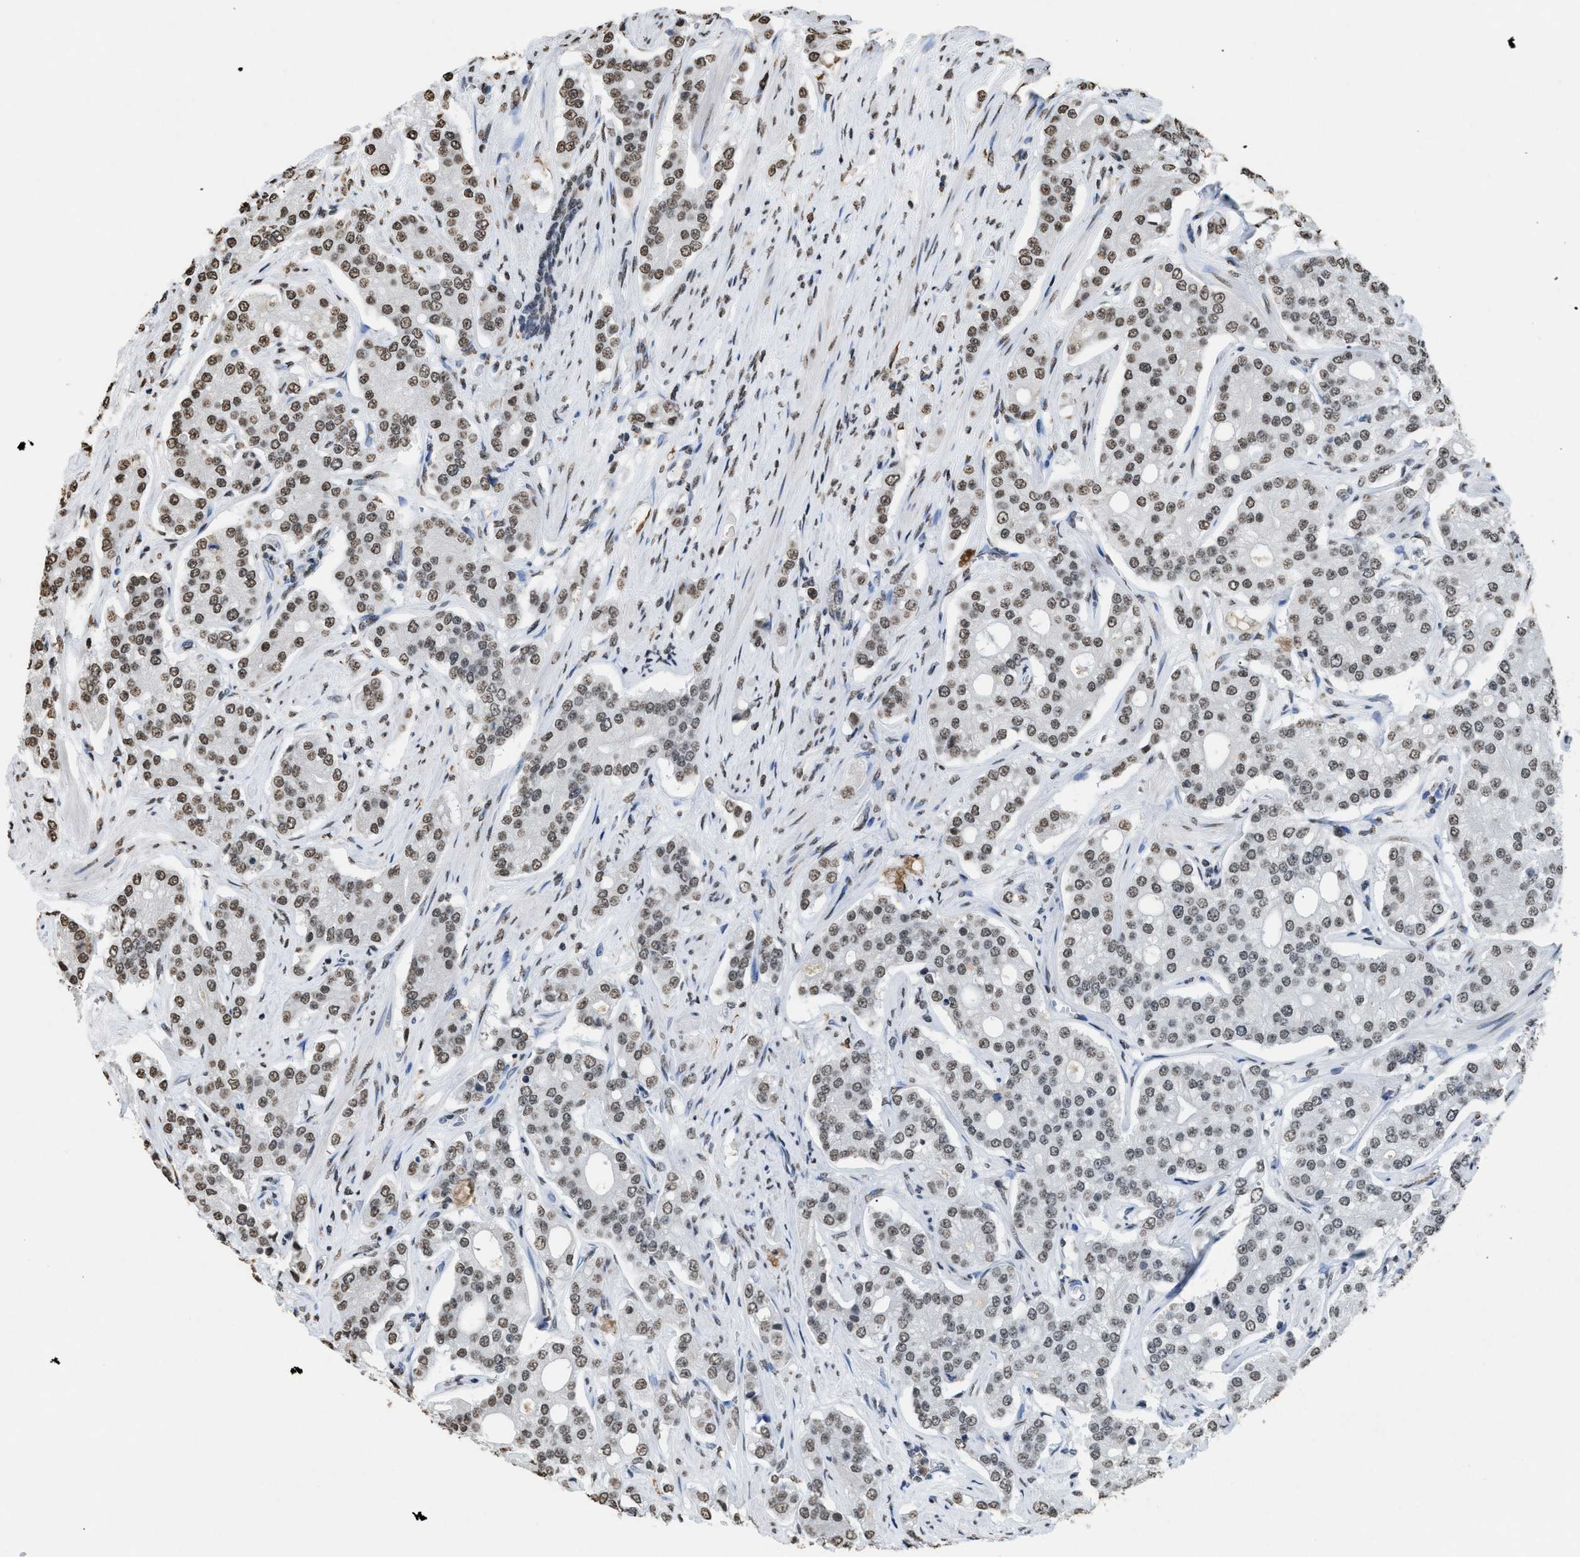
{"staining": {"intensity": "moderate", "quantity": "25%-75%", "location": "nuclear"}, "tissue": "prostate cancer", "cell_type": "Tumor cells", "image_type": "cancer", "snomed": [{"axis": "morphology", "description": "Adenocarcinoma, High grade"}, {"axis": "topography", "description": "Prostate"}], "caption": "A medium amount of moderate nuclear expression is seen in about 25%-75% of tumor cells in high-grade adenocarcinoma (prostate) tissue.", "gene": "NUP88", "patient": {"sex": "male", "age": 71}}